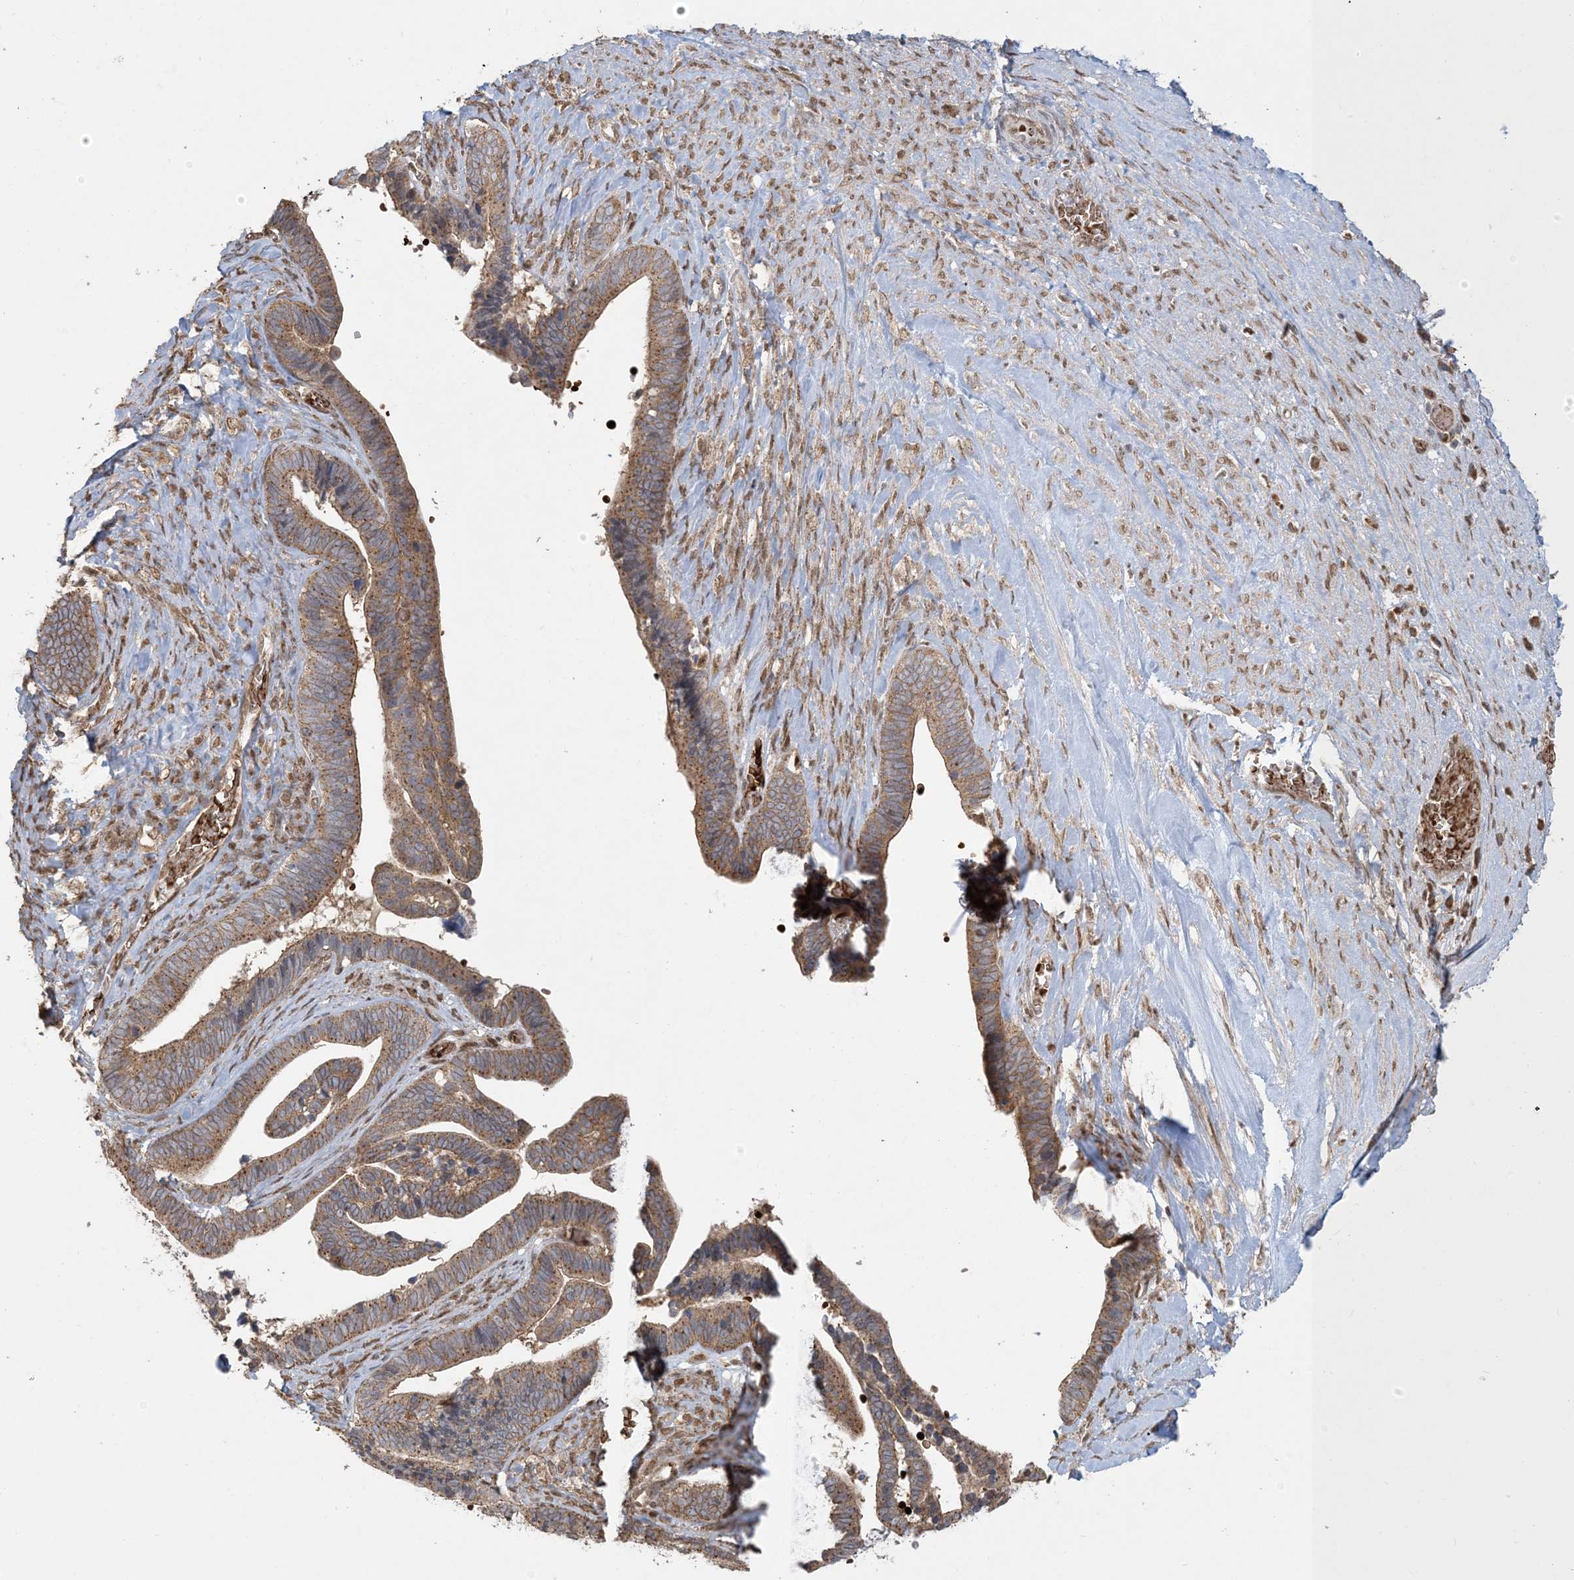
{"staining": {"intensity": "moderate", "quantity": ">75%", "location": "cytoplasmic/membranous"}, "tissue": "ovarian cancer", "cell_type": "Tumor cells", "image_type": "cancer", "snomed": [{"axis": "morphology", "description": "Cystadenocarcinoma, serous, NOS"}, {"axis": "topography", "description": "Ovary"}], "caption": "Brown immunohistochemical staining in human ovarian cancer shows moderate cytoplasmic/membranous expression in about >75% of tumor cells. The protein of interest is shown in brown color, while the nuclei are stained blue.", "gene": "ABCF3", "patient": {"sex": "female", "age": 56}}